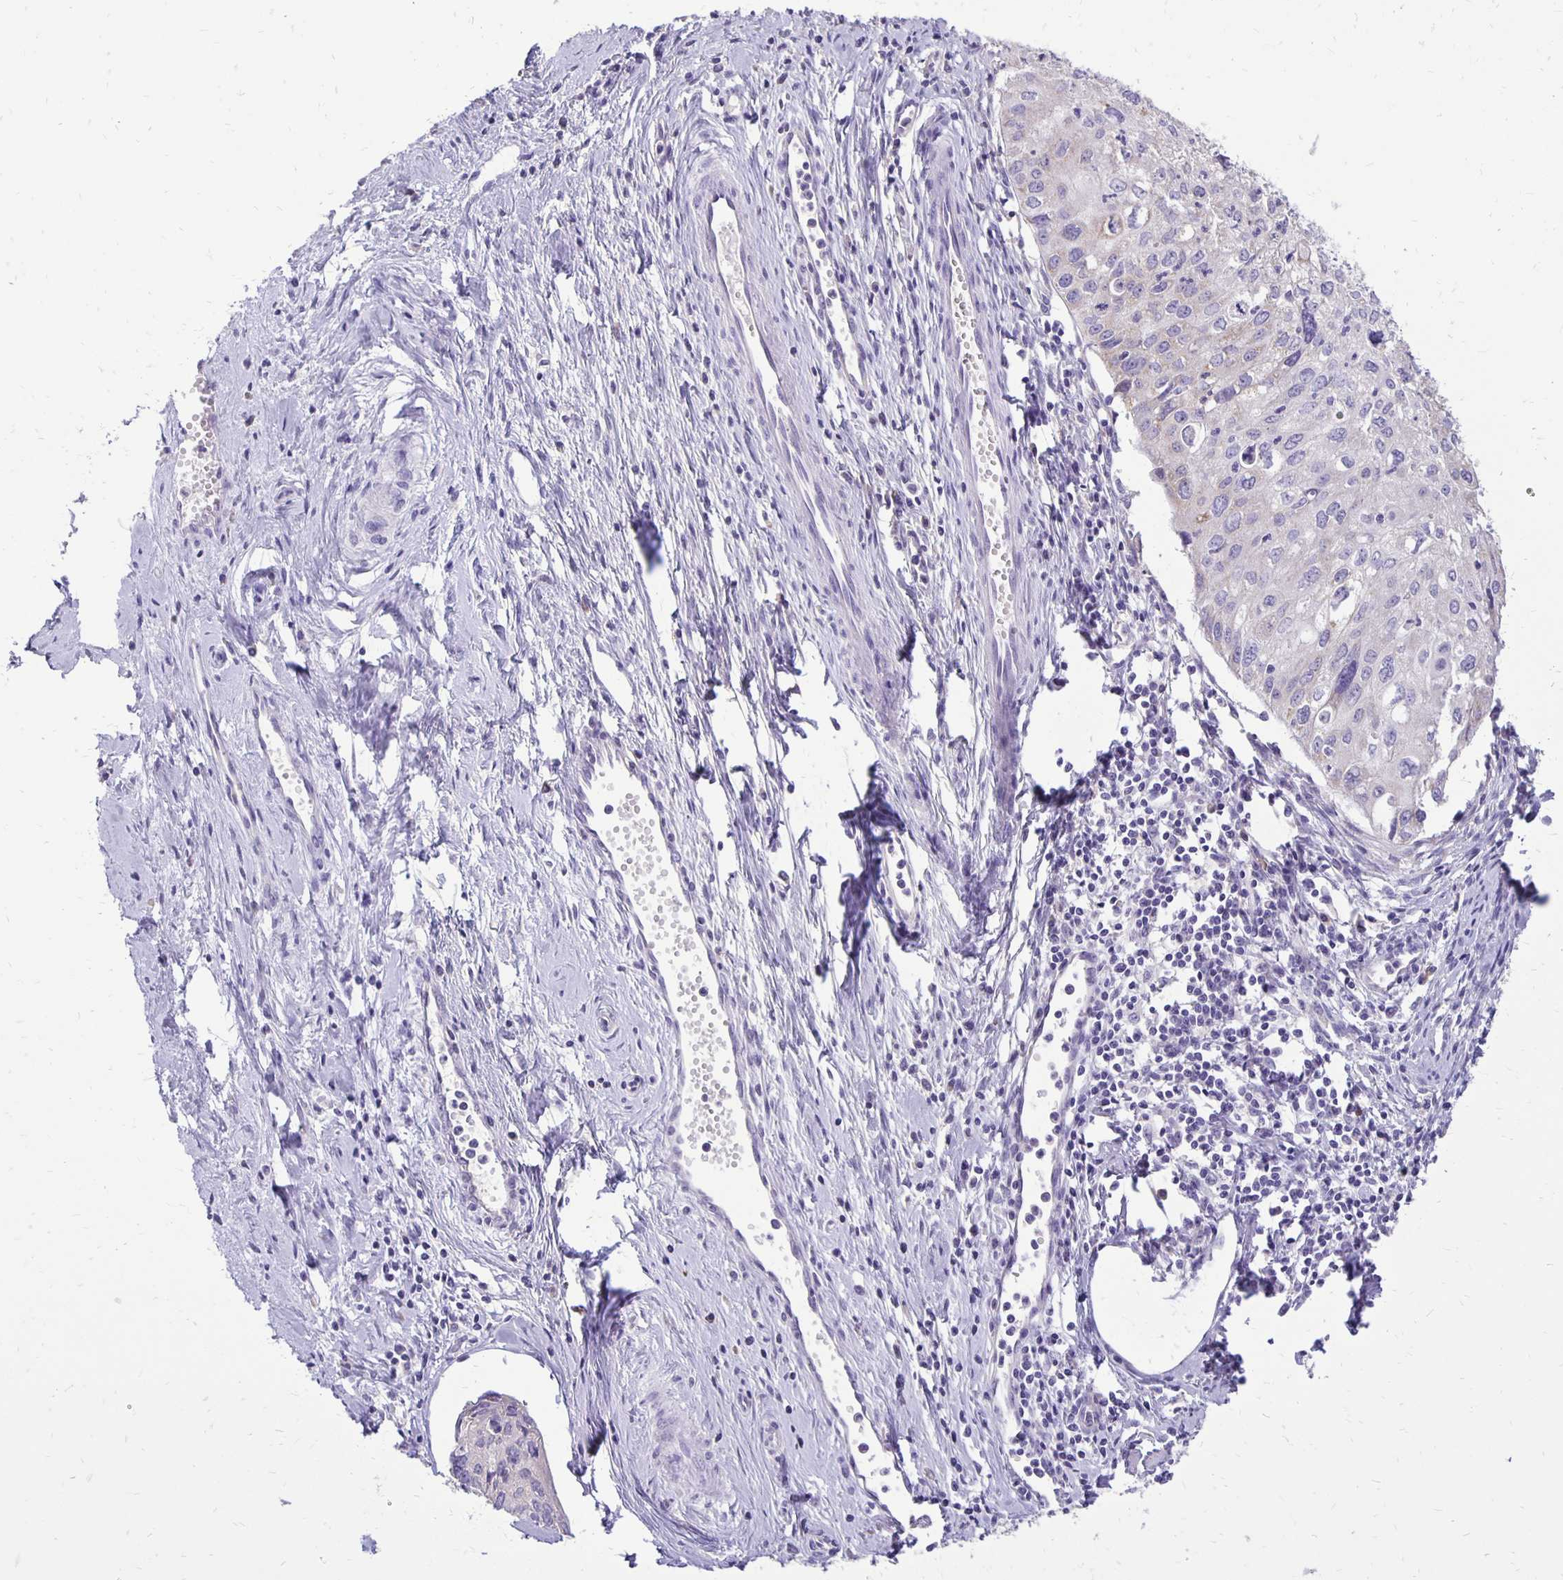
{"staining": {"intensity": "negative", "quantity": "none", "location": "none"}, "tissue": "cervical cancer", "cell_type": "Tumor cells", "image_type": "cancer", "snomed": [{"axis": "morphology", "description": "Squamous cell carcinoma, NOS"}, {"axis": "topography", "description": "Cervix"}], "caption": "Immunohistochemical staining of cervical squamous cell carcinoma exhibits no significant expression in tumor cells.", "gene": "ANKRD45", "patient": {"sex": "female", "age": 50}}